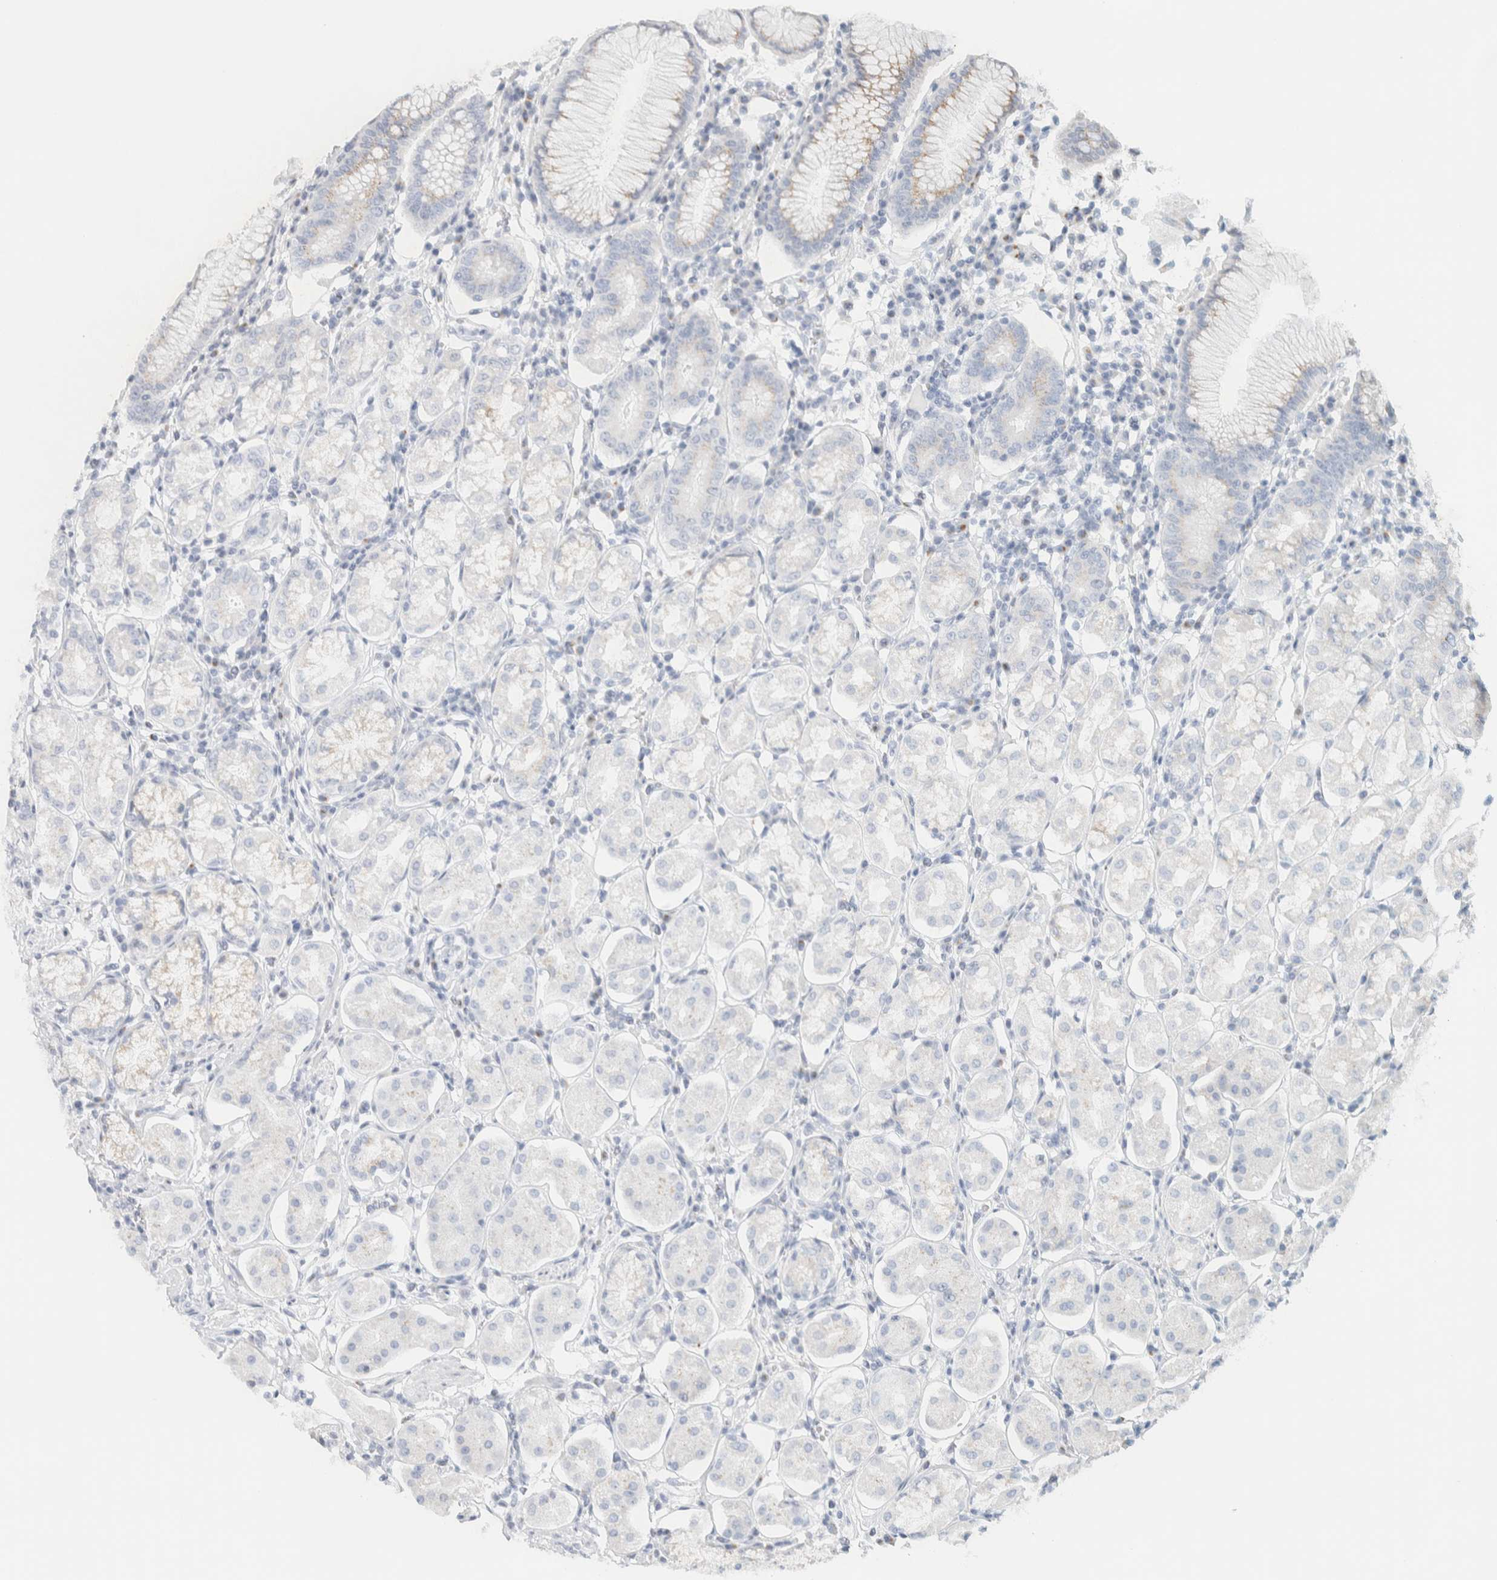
{"staining": {"intensity": "weak", "quantity": "<25%", "location": "cytoplasmic/membranous"}, "tissue": "stomach", "cell_type": "Glandular cells", "image_type": "normal", "snomed": [{"axis": "morphology", "description": "Normal tissue, NOS"}, {"axis": "topography", "description": "Stomach"}, {"axis": "topography", "description": "Stomach, lower"}], "caption": "A photomicrograph of human stomach is negative for staining in glandular cells. (DAB (3,3'-diaminobenzidine) IHC with hematoxylin counter stain).", "gene": "SPNS3", "patient": {"sex": "female", "age": 56}}